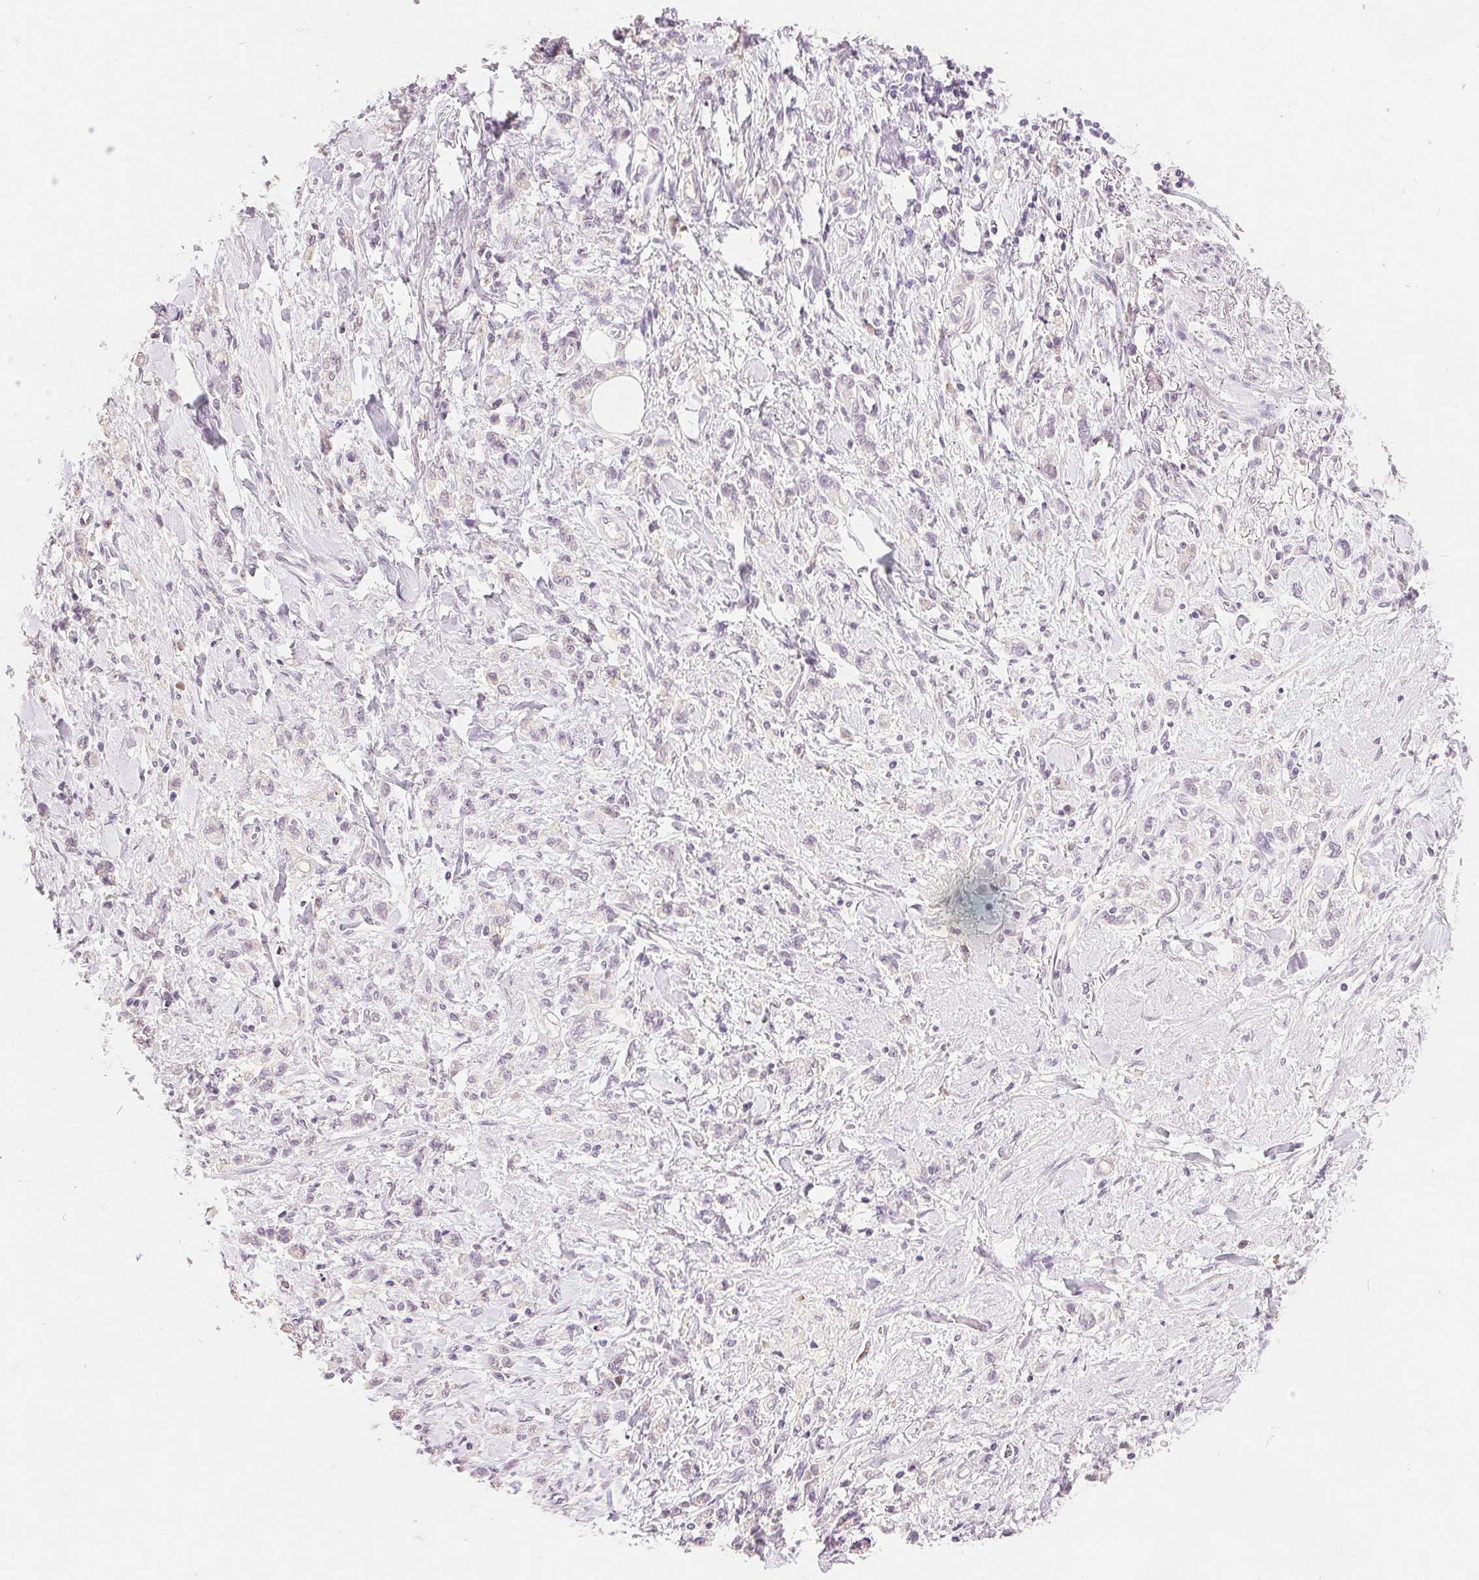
{"staining": {"intensity": "negative", "quantity": "none", "location": "none"}, "tissue": "stomach cancer", "cell_type": "Tumor cells", "image_type": "cancer", "snomed": [{"axis": "morphology", "description": "Adenocarcinoma, NOS"}, {"axis": "topography", "description": "Stomach"}], "caption": "Tumor cells are negative for brown protein staining in adenocarcinoma (stomach).", "gene": "CA12", "patient": {"sex": "male", "age": 77}}